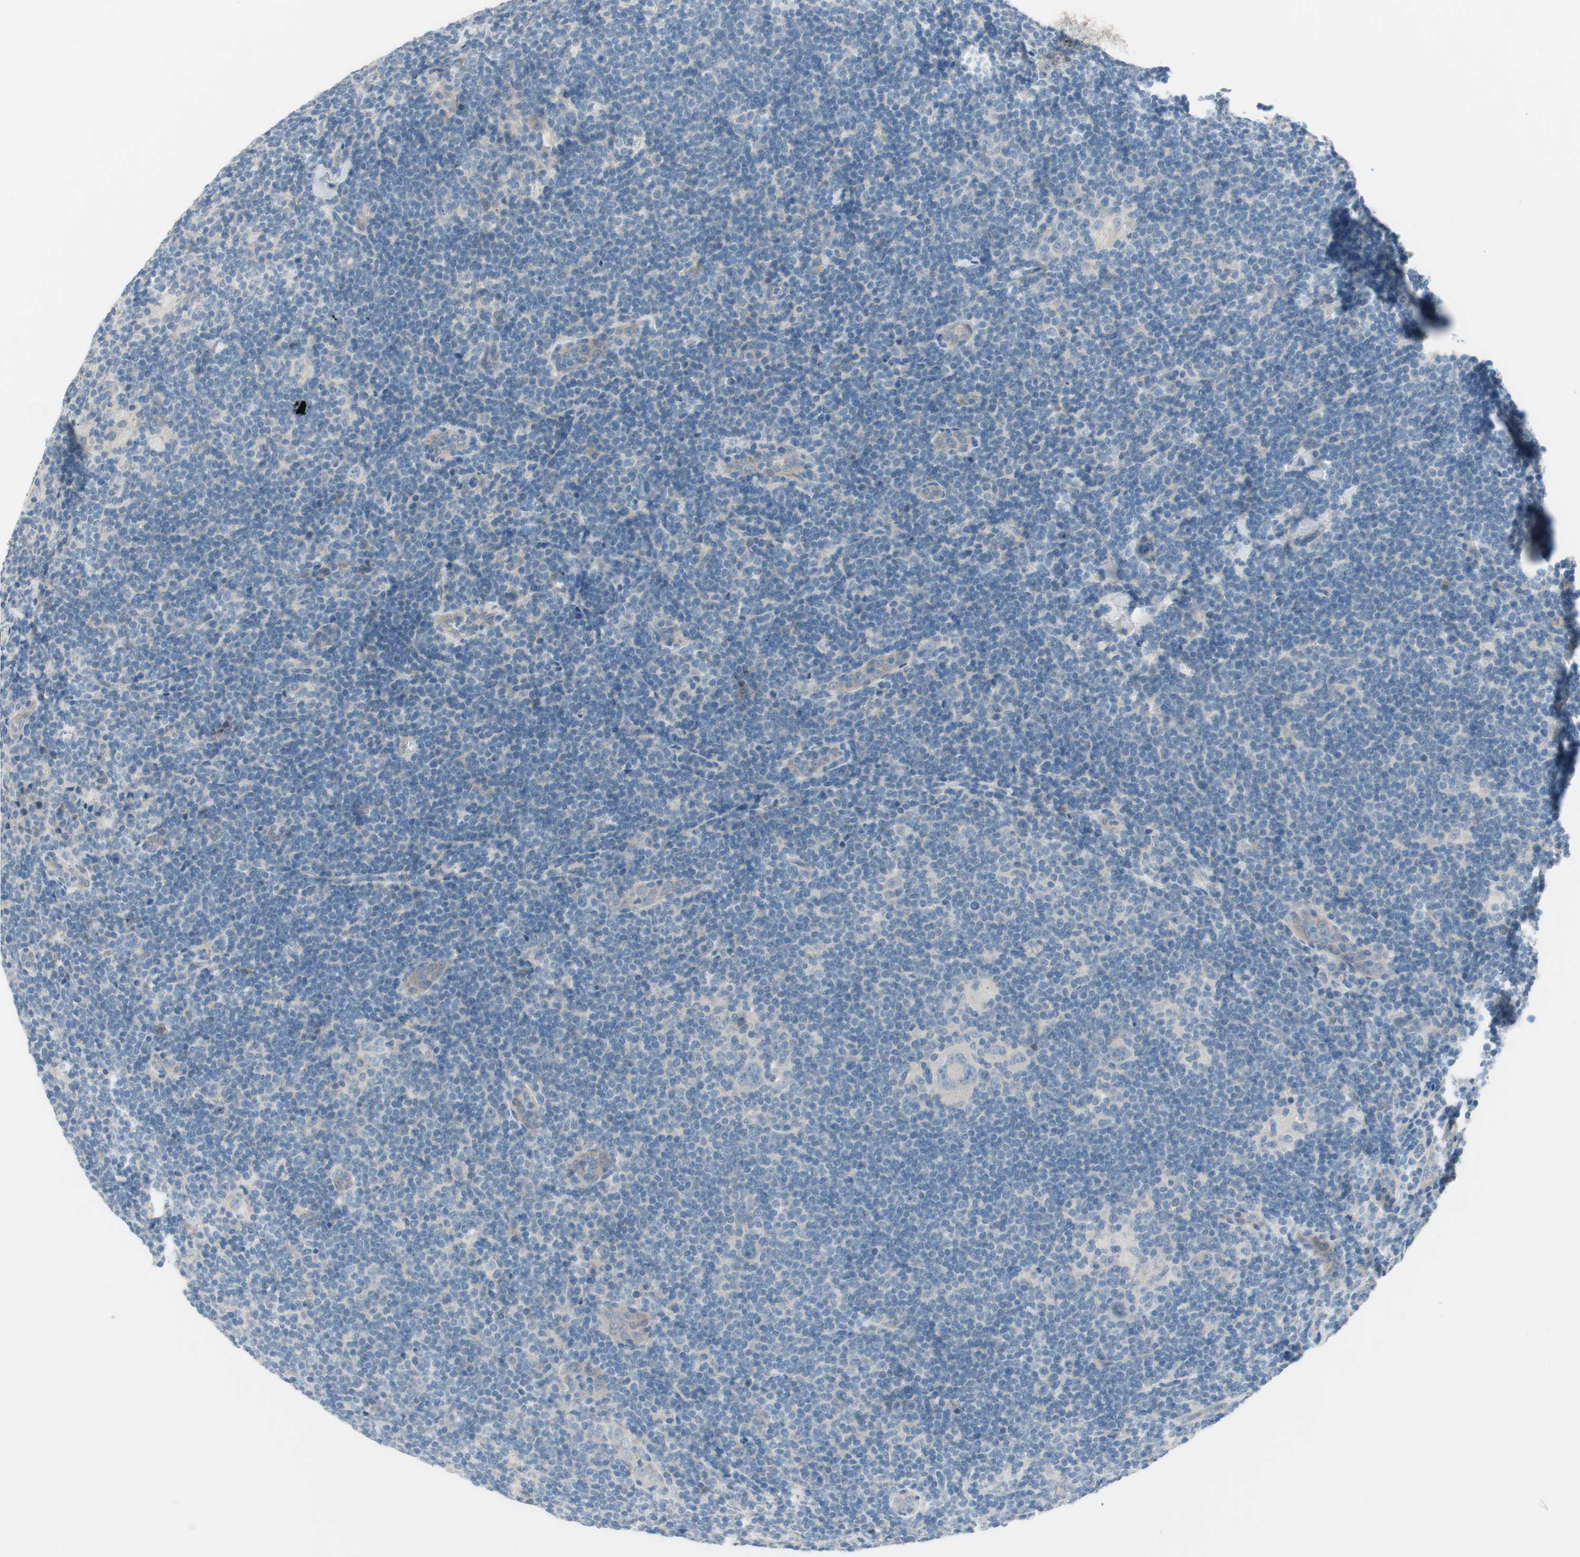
{"staining": {"intensity": "negative", "quantity": "none", "location": "none"}, "tissue": "lymphoma", "cell_type": "Tumor cells", "image_type": "cancer", "snomed": [{"axis": "morphology", "description": "Hodgkin's disease, NOS"}, {"axis": "topography", "description": "Lymph node"}], "caption": "This is a histopathology image of immunohistochemistry (IHC) staining of Hodgkin's disease, which shows no positivity in tumor cells.", "gene": "PRRG4", "patient": {"sex": "female", "age": 57}}